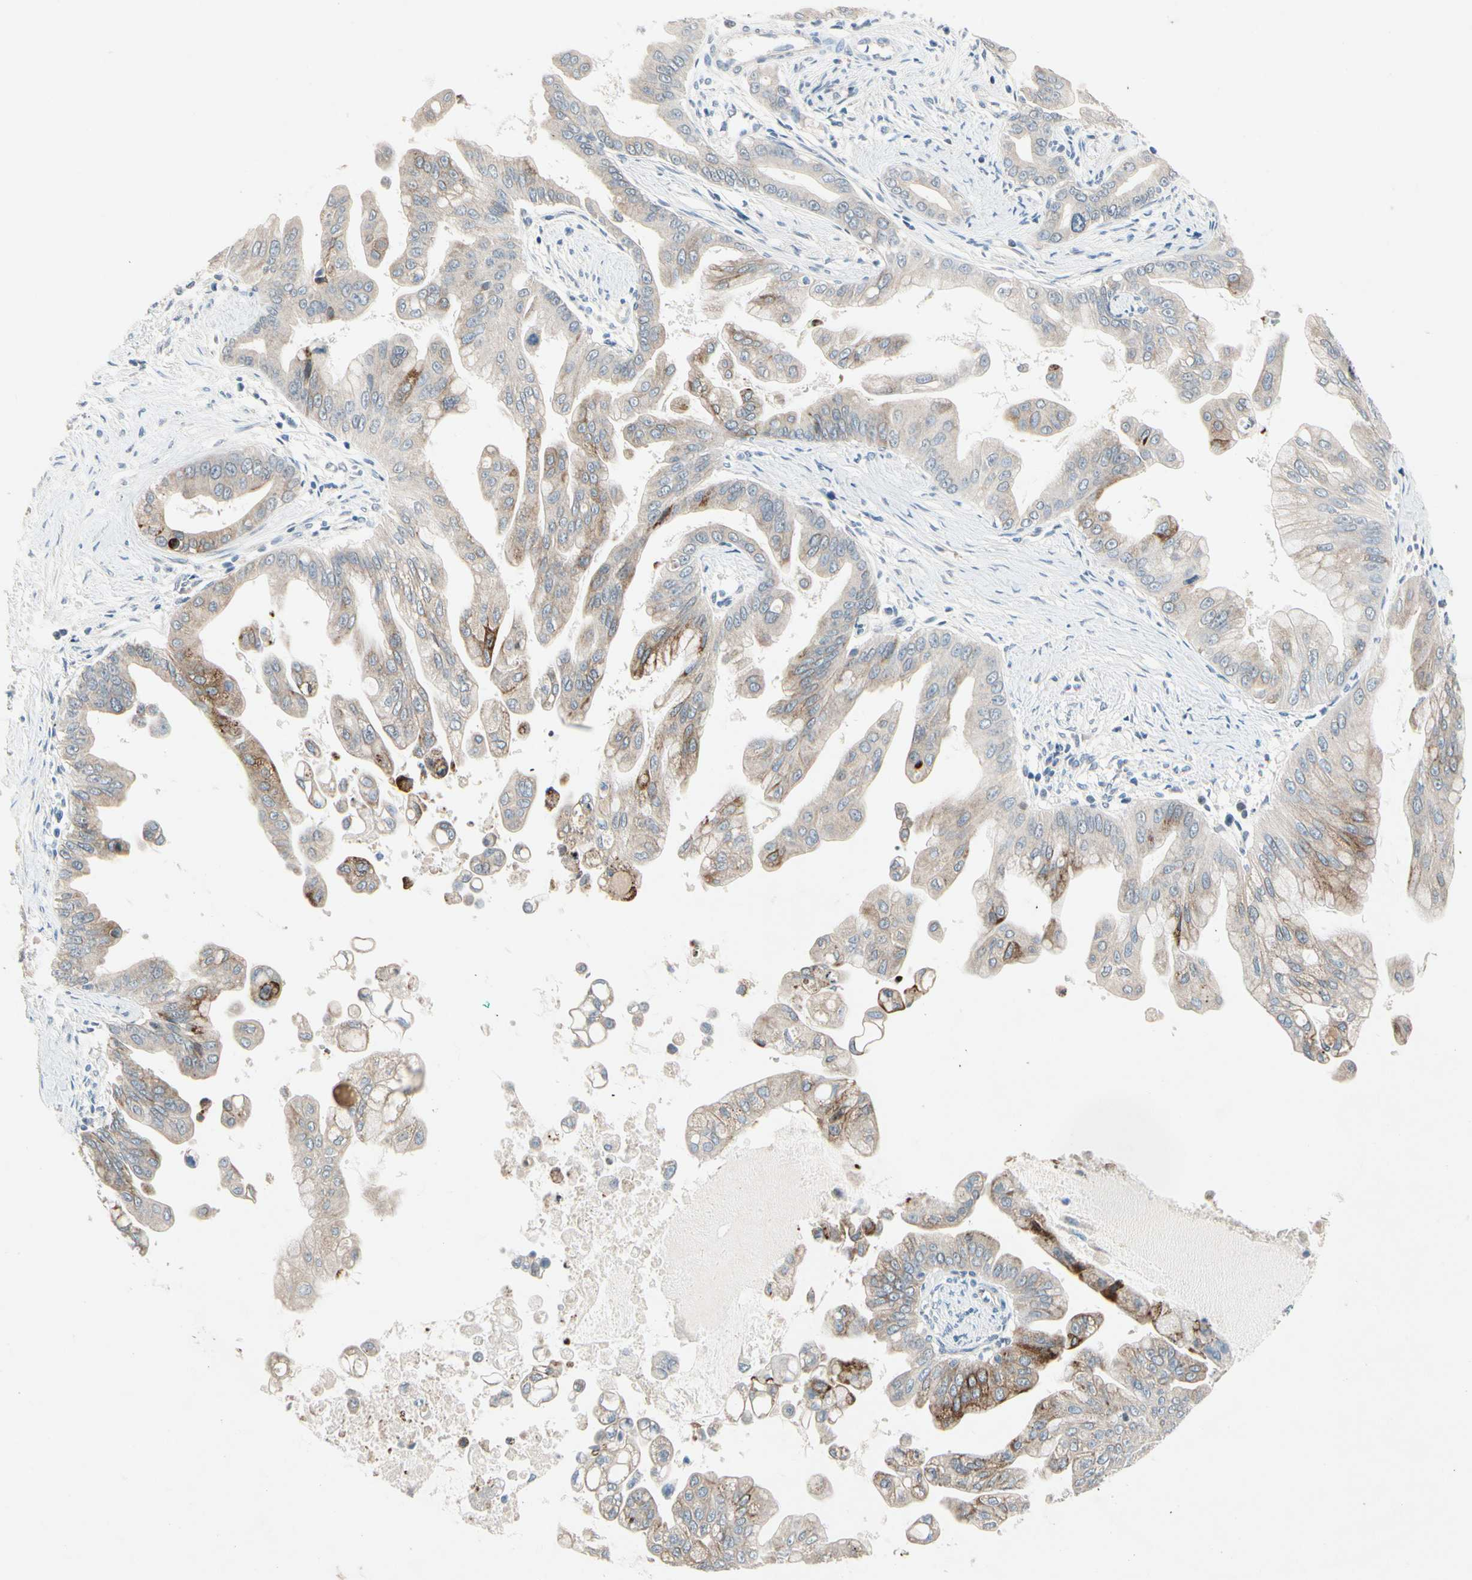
{"staining": {"intensity": "moderate", "quantity": "<25%", "location": "cytoplasmic/membranous"}, "tissue": "pancreatic cancer", "cell_type": "Tumor cells", "image_type": "cancer", "snomed": [{"axis": "morphology", "description": "Adenocarcinoma, NOS"}, {"axis": "topography", "description": "Pancreas"}], "caption": "Immunohistochemistry (IHC) staining of pancreatic adenocarcinoma, which exhibits low levels of moderate cytoplasmic/membranous expression in approximately <25% of tumor cells indicating moderate cytoplasmic/membranous protein positivity. The staining was performed using DAB (3,3'-diaminobenzidine) (brown) for protein detection and nuclei were counterstained in hematoxylin (blue).", "gene": "PIP5K1B", "patient": {"sex": "female", "age": 75}}